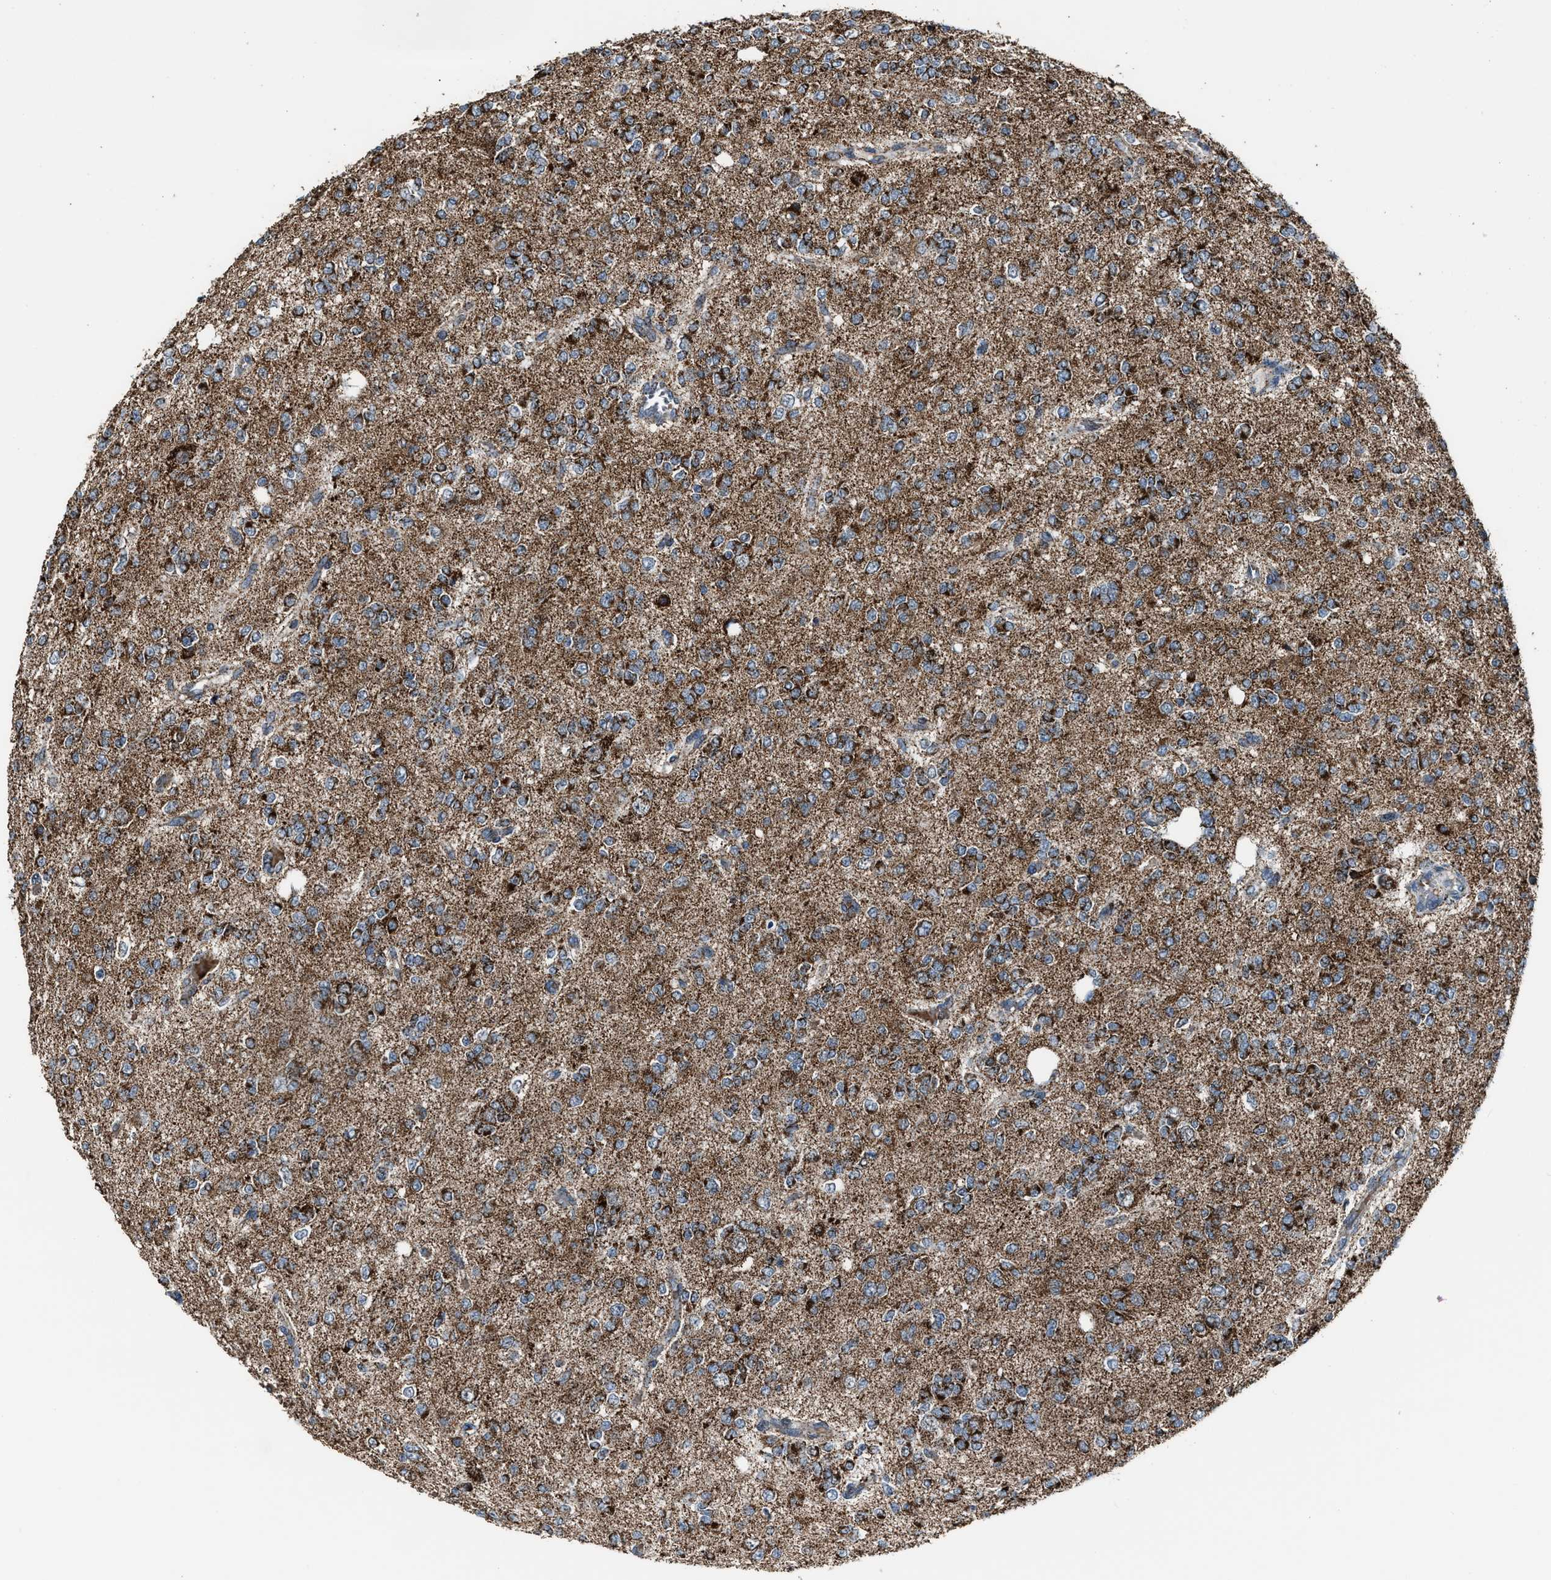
{"staining": {"intensity": "strong", "quantity": ">75%", "location": "cytoplasmic/membranous"}, "tissue": "glioma", "cell_type": "Tumor cells", "image_type": "cancer", "snomed": [{"axis": "morphology", "description": "Glioma, malignant, Low grade"}, {"axis": "topography", "description": "Brain"}], "caption": "Strong cytoplasmic/membranous positivity is present in about >75% of tumor cells in malignant low-grade glioma.", "gene": "CHN2", "patient": {"sex": "male", "age": 38}}